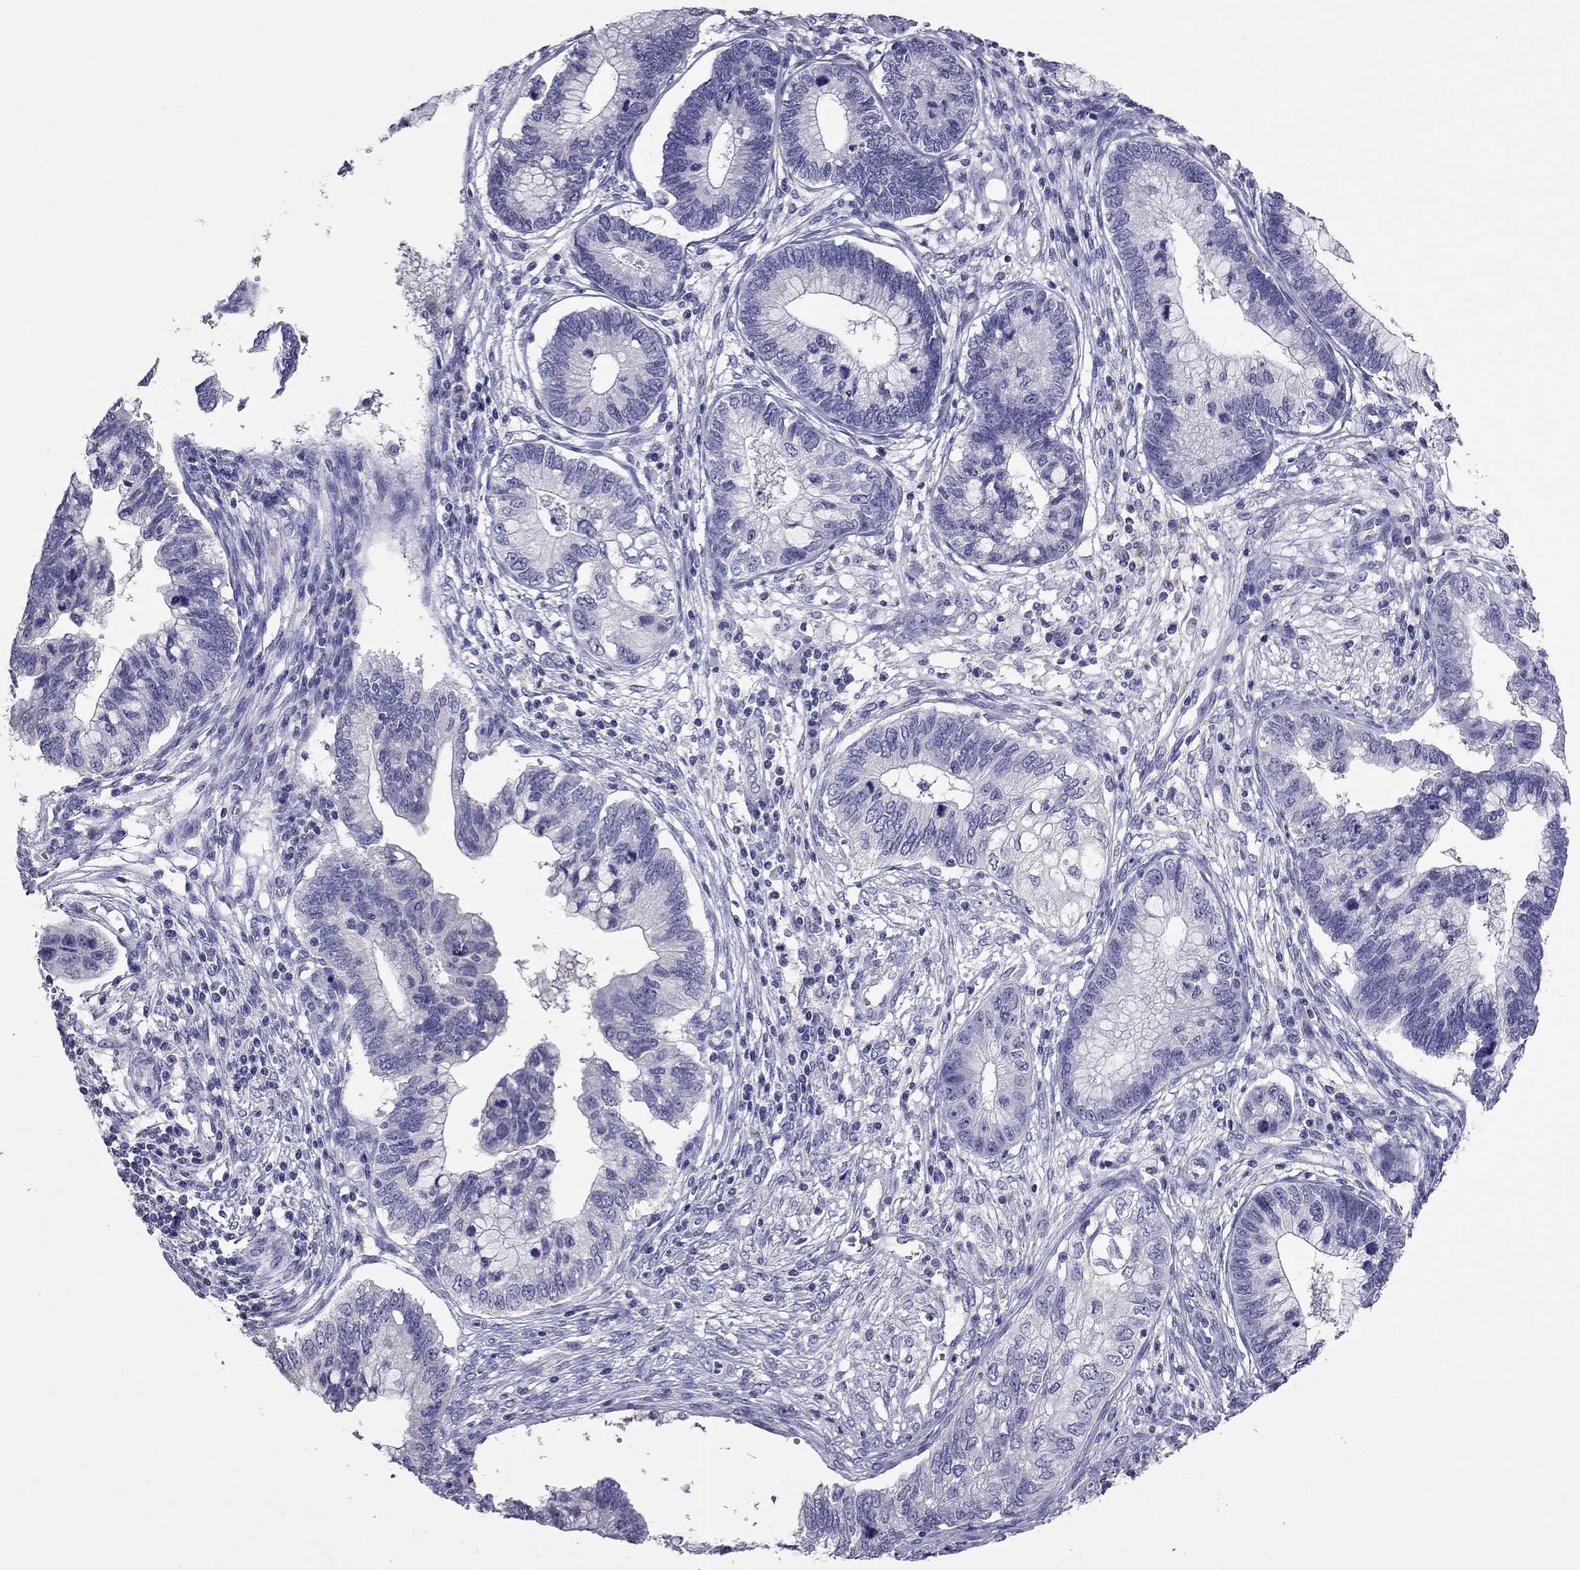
{"staining": {"intensity": "negative", "quantity": "none", "location": "none"}, "tissue": "cervical cancer", "cell_type": "Tumor cells", "image_type": "cancer", "snomed": [{"axis": "morphology", "description": "Adenocarcinoma, NOS"}, {"axis": "topography", "description": "Cervix"}], "caption": "High power microscopy image of an immunohistochemistry photomicrograph of cervical adenocarcinoma, revealing no significant positivity in tumor cells.", "gene": "CFAP91", "patient": {"sex": "female", "age": 44}}